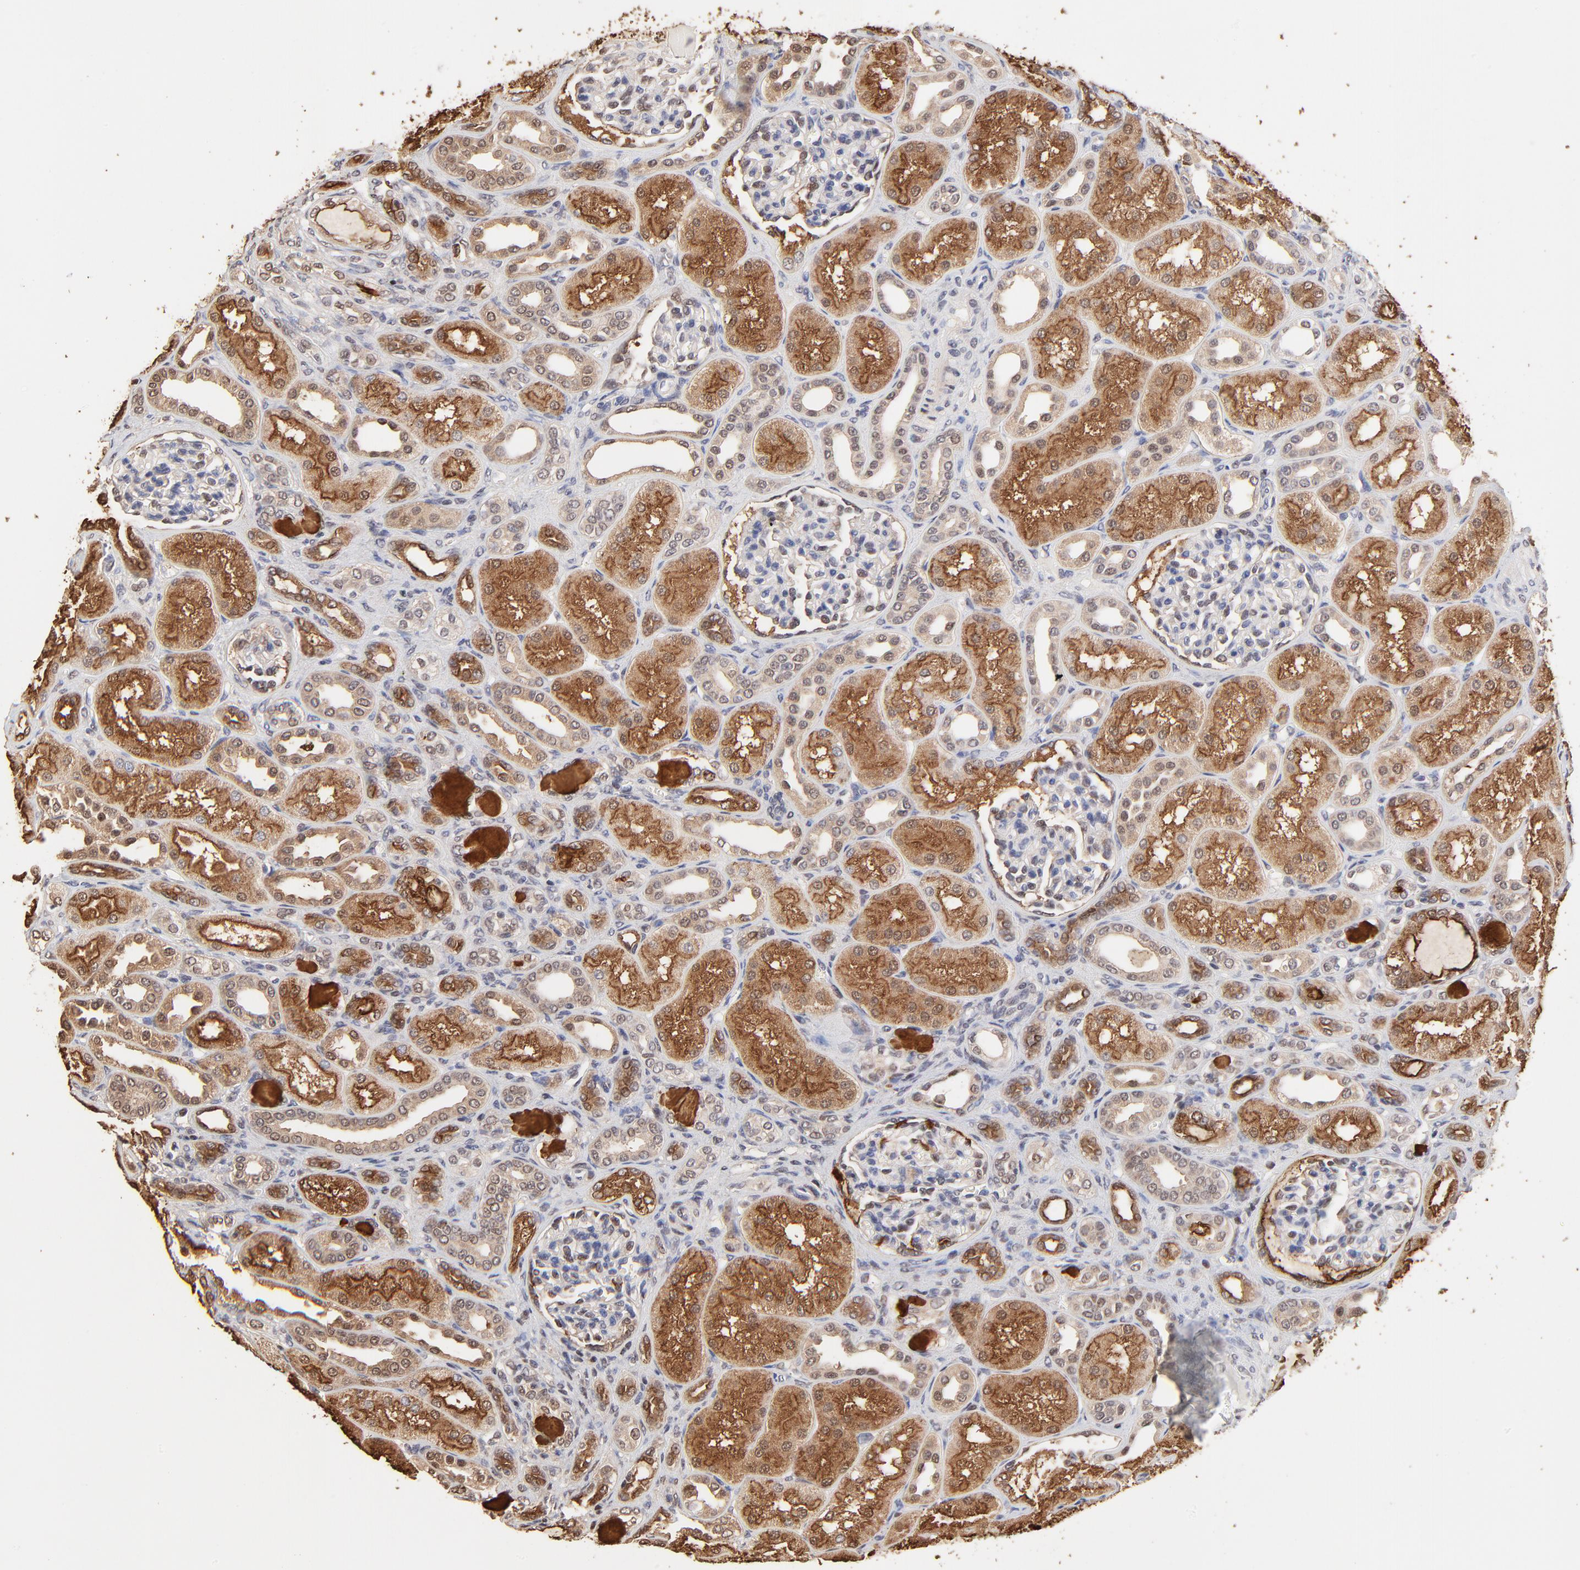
{"staining": {"intensity": "weak", "quantity": "25%-75%", "location": "nuclear"}, "tissue": "kidney", "cell_type": "Cells in glomeruli", "image_type": "normal", "snomed": [{"axis": "morphology", "description": "Normal tissue, NOS"}, {"axis": "topography", "description": "Kidney"}], "caption": "Kidney stained with IHC reveals weak nuclear staining in approximately 25%-75% of cells in glomeruli.", "gene": "BIRC5", "patient": {"sex": "male", "age": 7}}